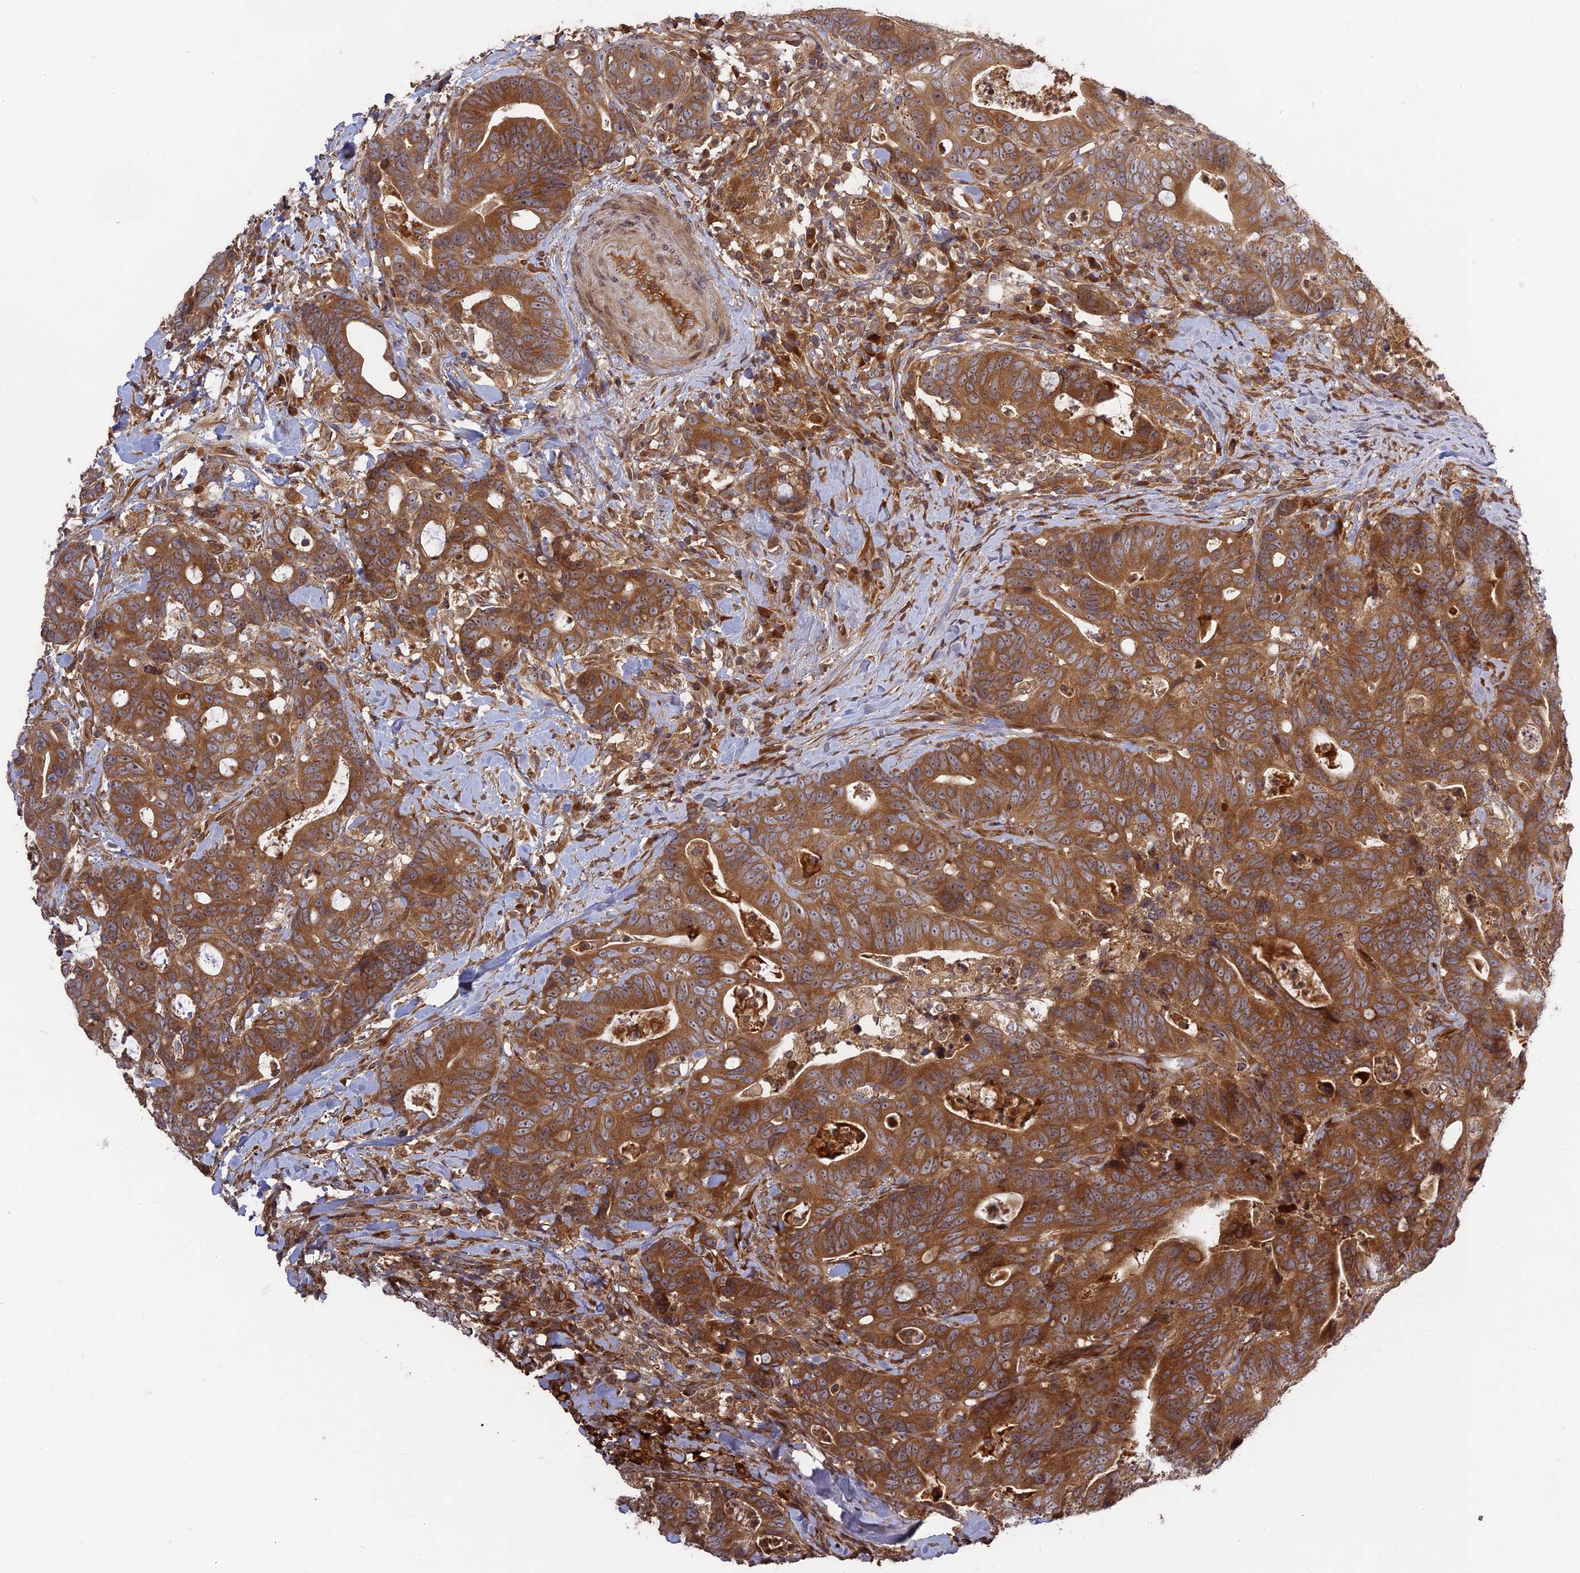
{"staining": {"intensity": "strong", "quantity": ">75%", "location": "cytoplasmic/membranous"}, "tissue": "colorectal cancer", "cell_type": "Tumor cells", "image_type": "cancer", "snomed": [{"axis": "morphology", "description": "Adenocarcinoma, NOS"}, {"axis": "topography", "description": "Colon"}], "caption": "This micrograph shows immunohistochemistry staining of human colorectal adenocarcinoma, with high strong cytoplasmic/membranous positivity in about >75% of tumor cells.", "gene": "TMUB2", "patient": {"sex": "female", "age": 82}}